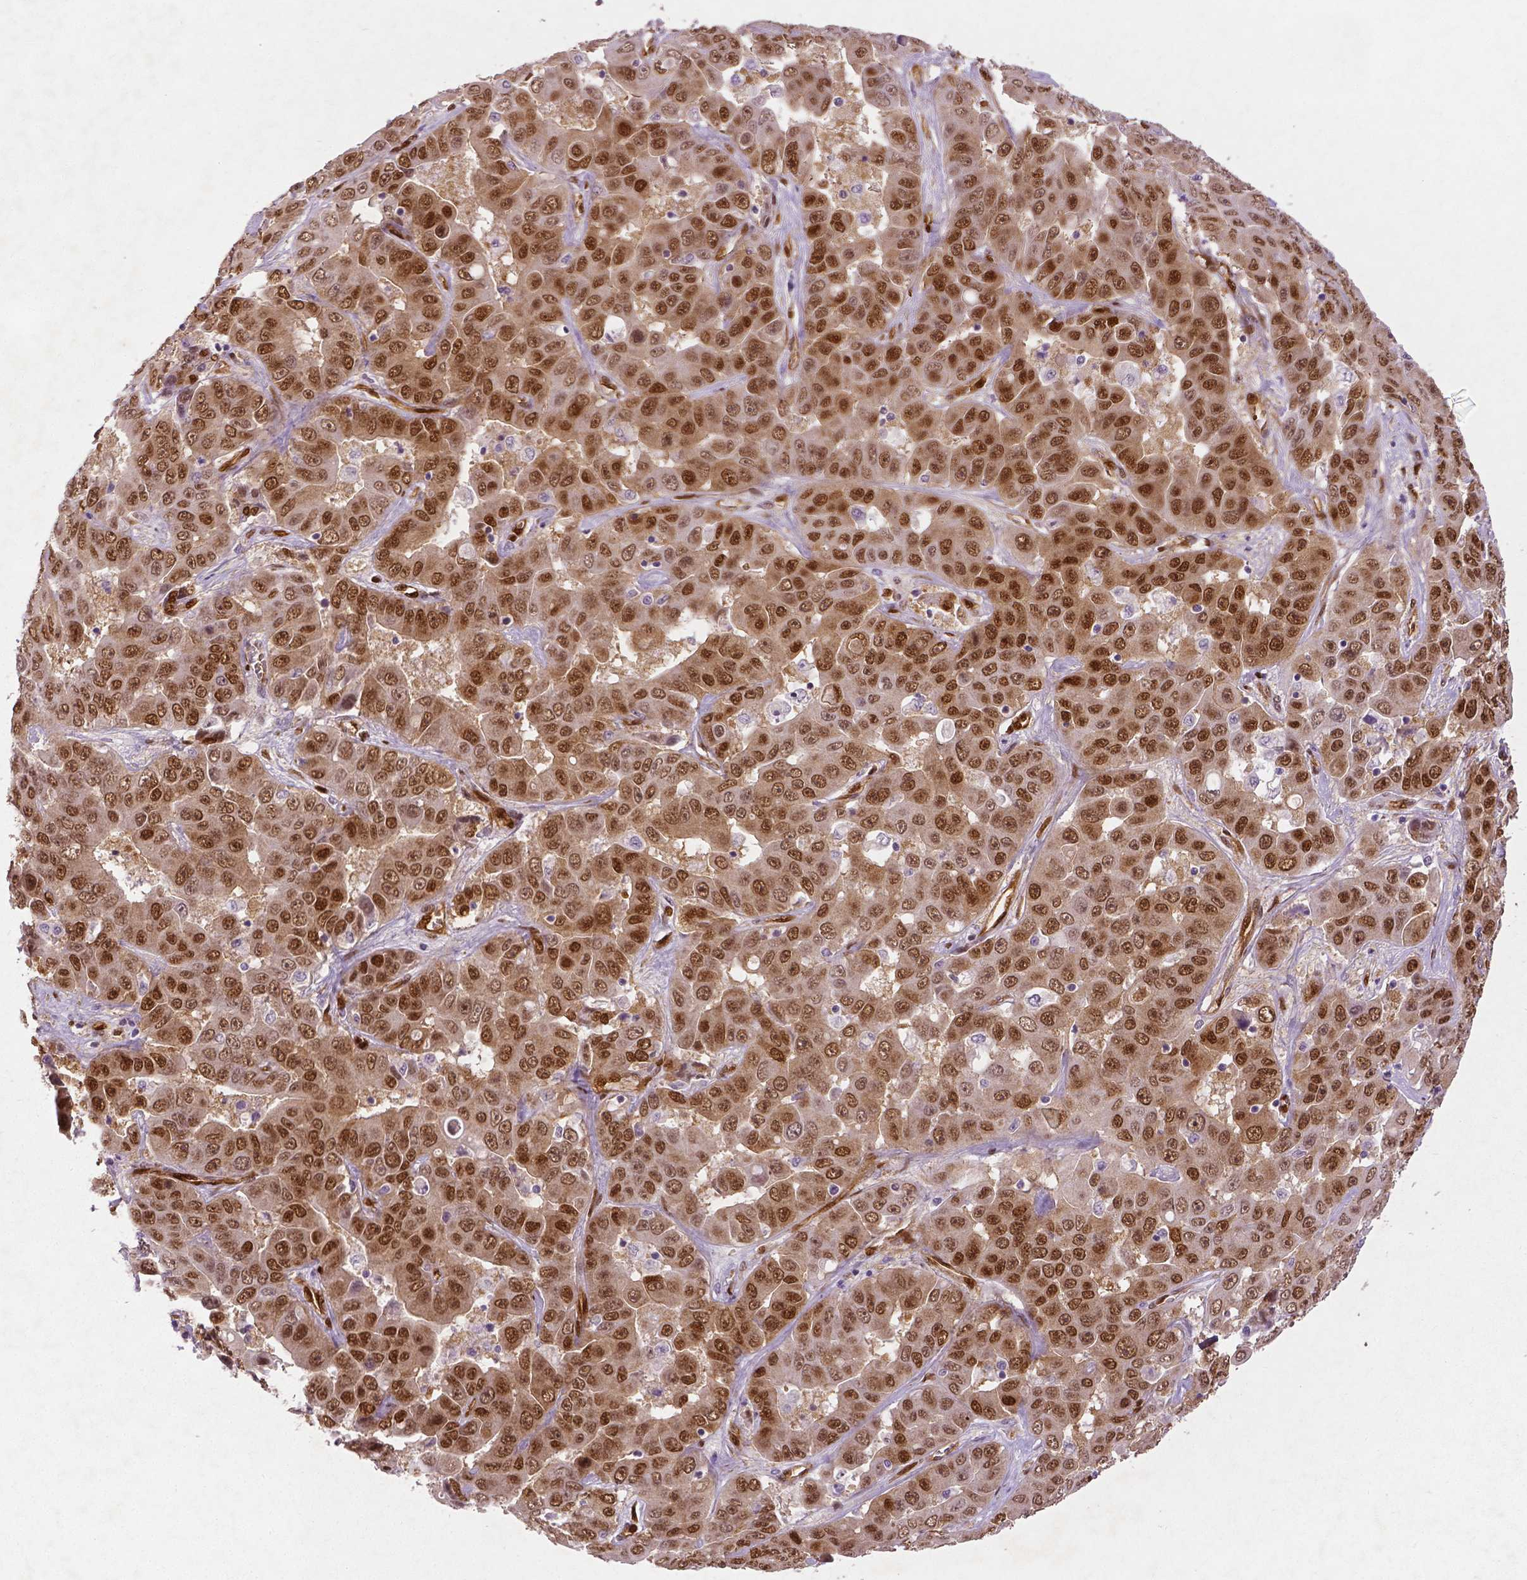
{"staining": {"intensity": "moderate", "quantity": ">75%", "location": "cytoplasmic/membranous,nuclear"}, "tissue": "liver cancer", "cell_type": "Tumor cells", "image_type": "cancer", "snomed": [{"axis": "morphology", "description": "Cholangiocarcinoma"}, {"axis": "topography", "description": "Liver"}], "caption": "Immunohistochemical staining of human liver cancer (cholangiocarcinoma) reveals medium levels of moderate cytoplasmic/membranous and nuclear protein staining in approximately >75% of tumor cells. The protein of interest is stained brown, and the nuclei are stained in blue (DAB (3,3'-diaminobenzidine) IHC with brightfield microscopy, high magnification).", "gene": "WWTR1", "patient": {"sex": "female", "age": 52}}